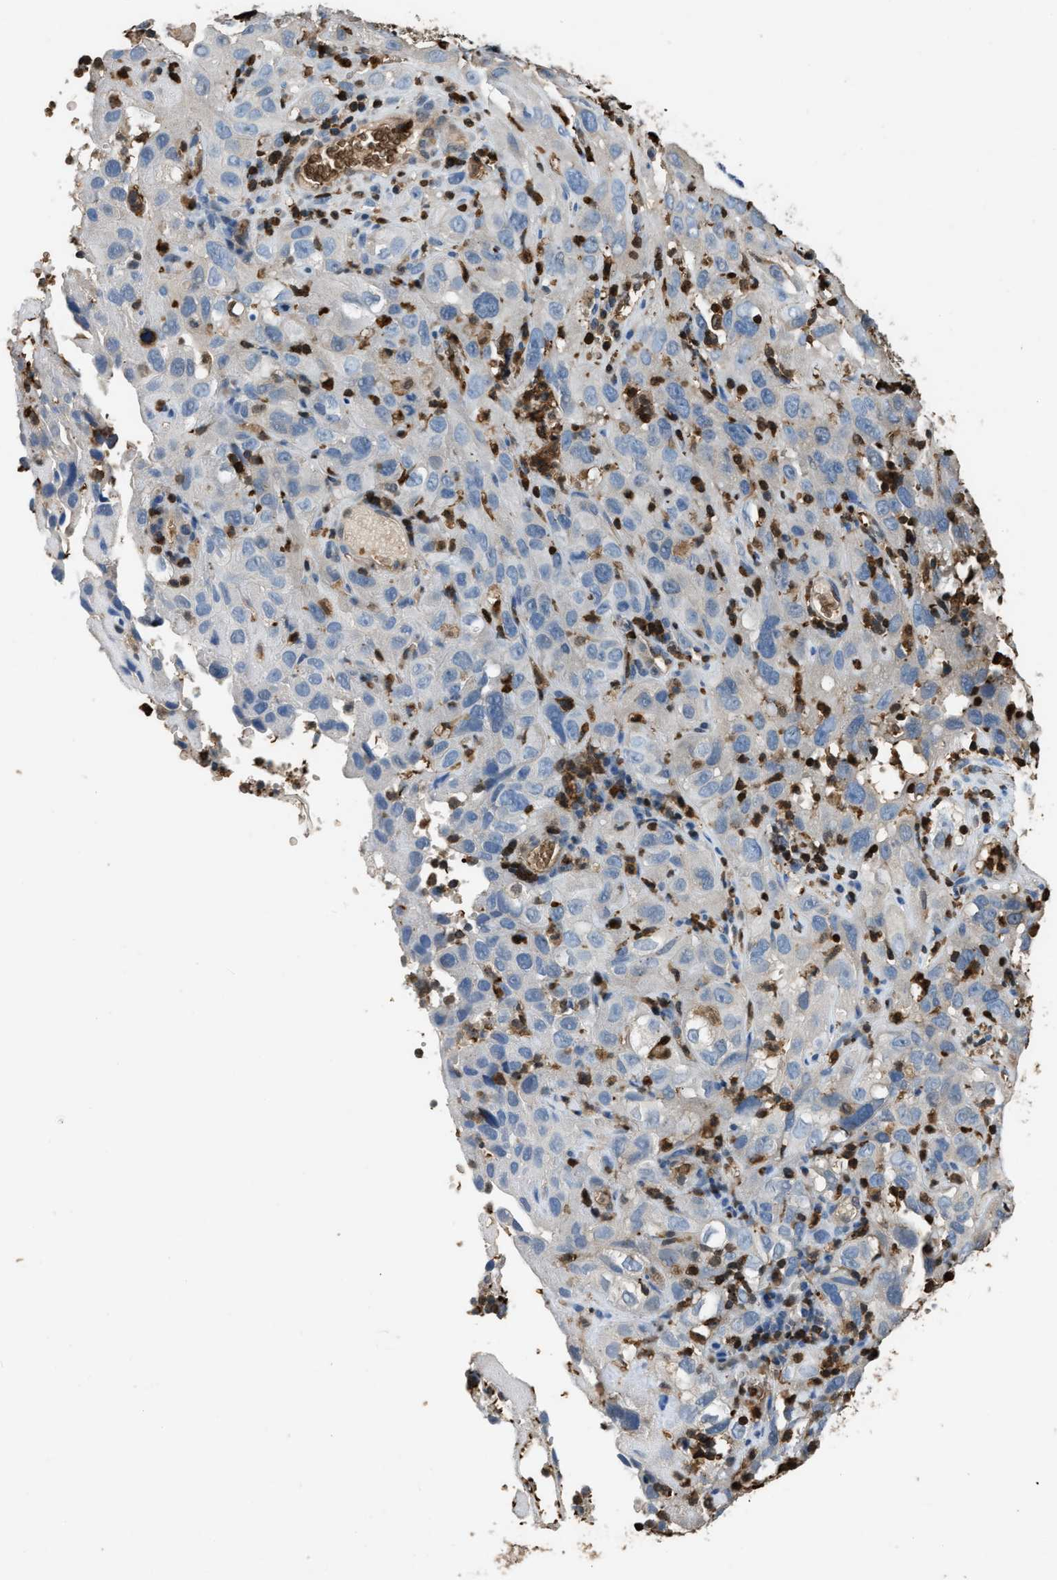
{"staining": {"intensity": "negative", "quantity": "none", "location": "none"}, "tissue": "cervical cancer", "cell_type": "Tumor cells", "image_type": "cancer", "snomed": [{"axis": "morphology", "description": "Squamous cell carcinoma, NOS"}, {"axis": "topography", "description": "Cervix"}], "caption": "DAB (3,3'-diaminobenzidine) immunohistochemical staining of cervical cancer demonstrates no significant expression in tumor cells.", "gene": "ARHGDIB", "patient": {"sex": "female", "age": 32}}